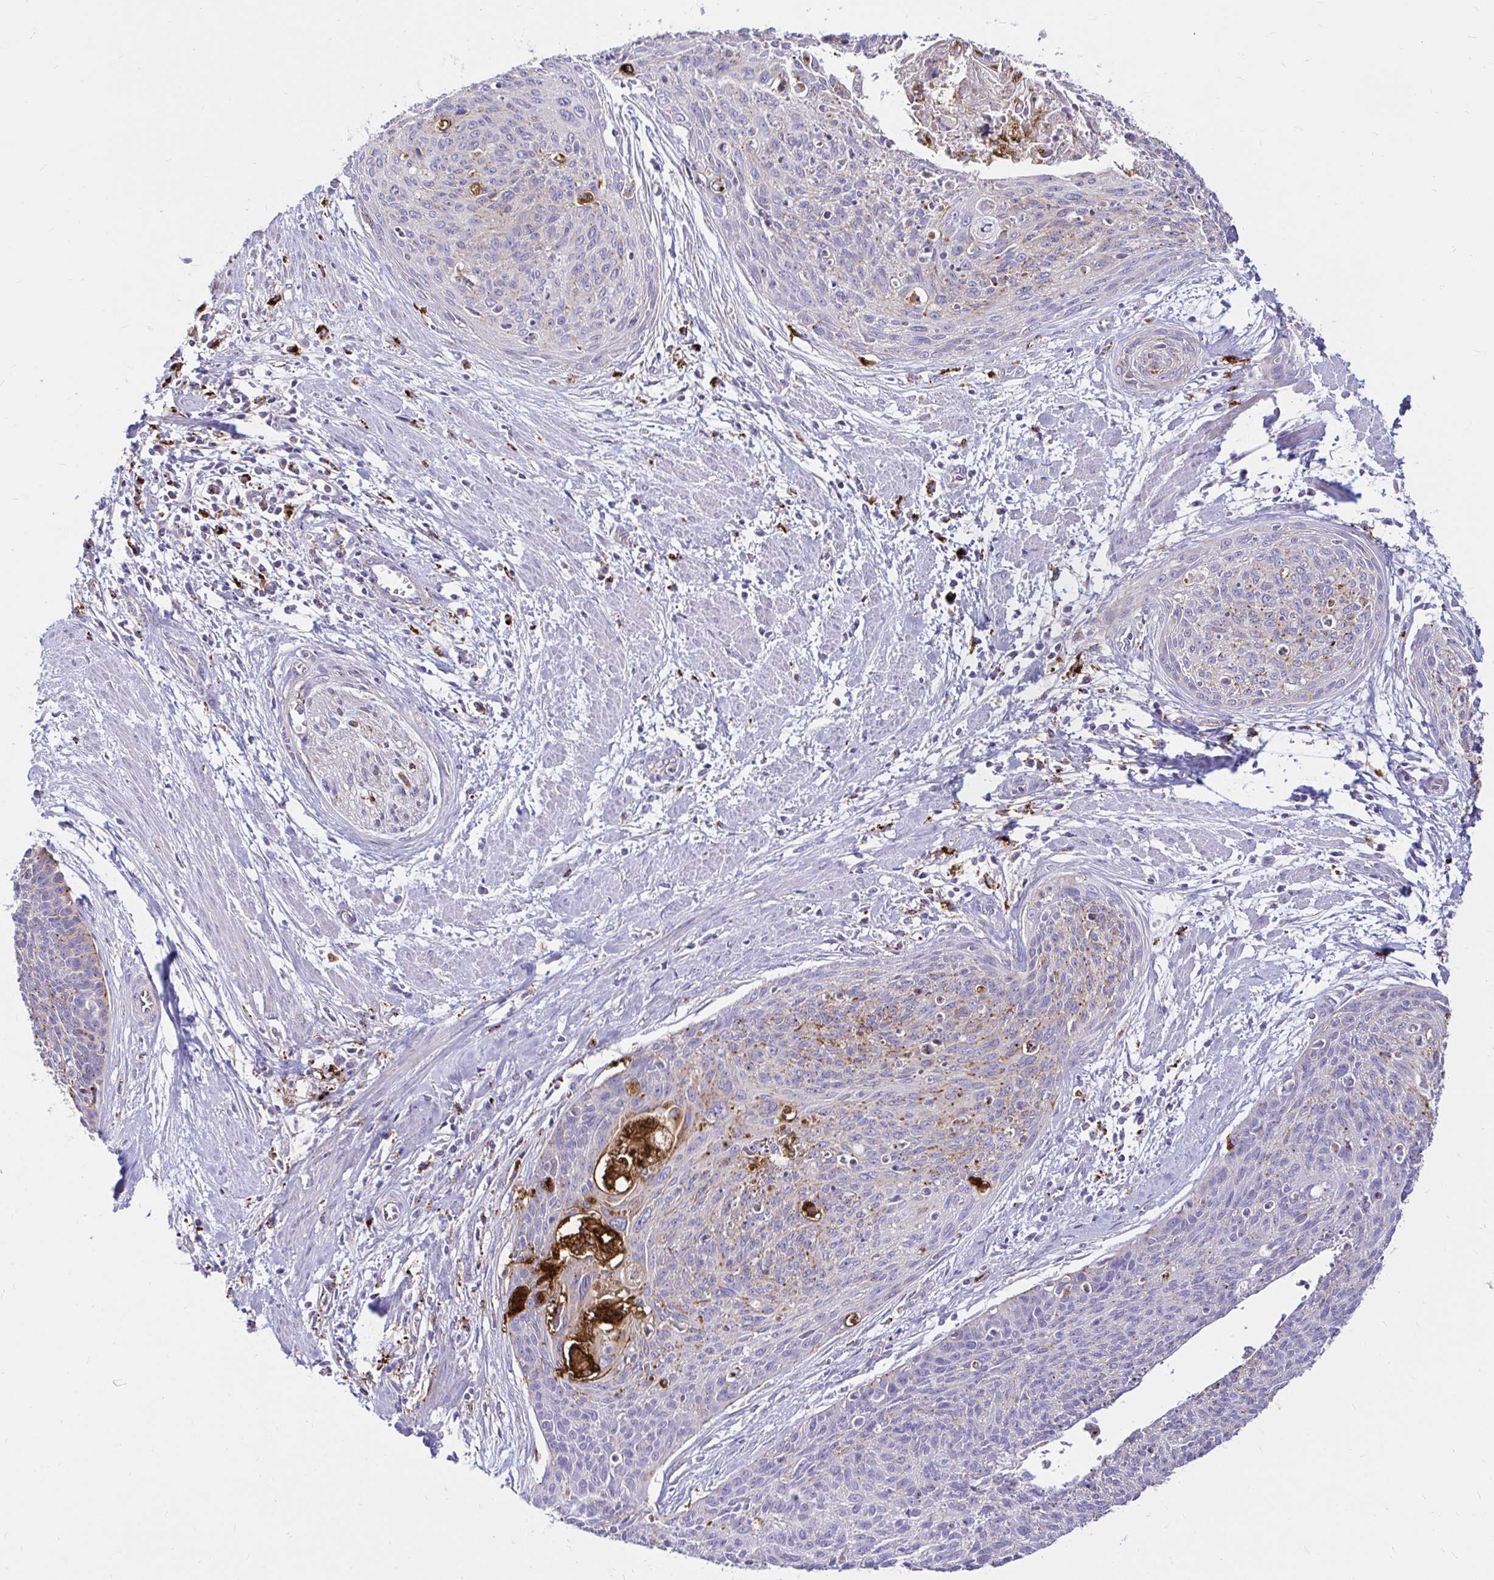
{"staining": {"intensity": "weak", "quantity": "<25%", "location": "cytoplasmic/membranous"}, "tissue": "cervical cancer", "cell_type": "Tumor cells", "image_type": "cancer", "snomed": [{"axis": "morphology", "description": "Squamous cell carcinoma, NOS"}, {"axis": "topography", "description": "Cervix"}], "caption": "Tumor cells show no significant expression in cervical squamous cell carcinoma. The staining was performed using DAB (3,3'-diaminobenzidine) to visualize the protein expression in brown, while the nuclei were stained in blue with hematoxylin (Magnification: 20x).", "gene": "FUCA1", "patient": {"sex": "female", "age": 55}}